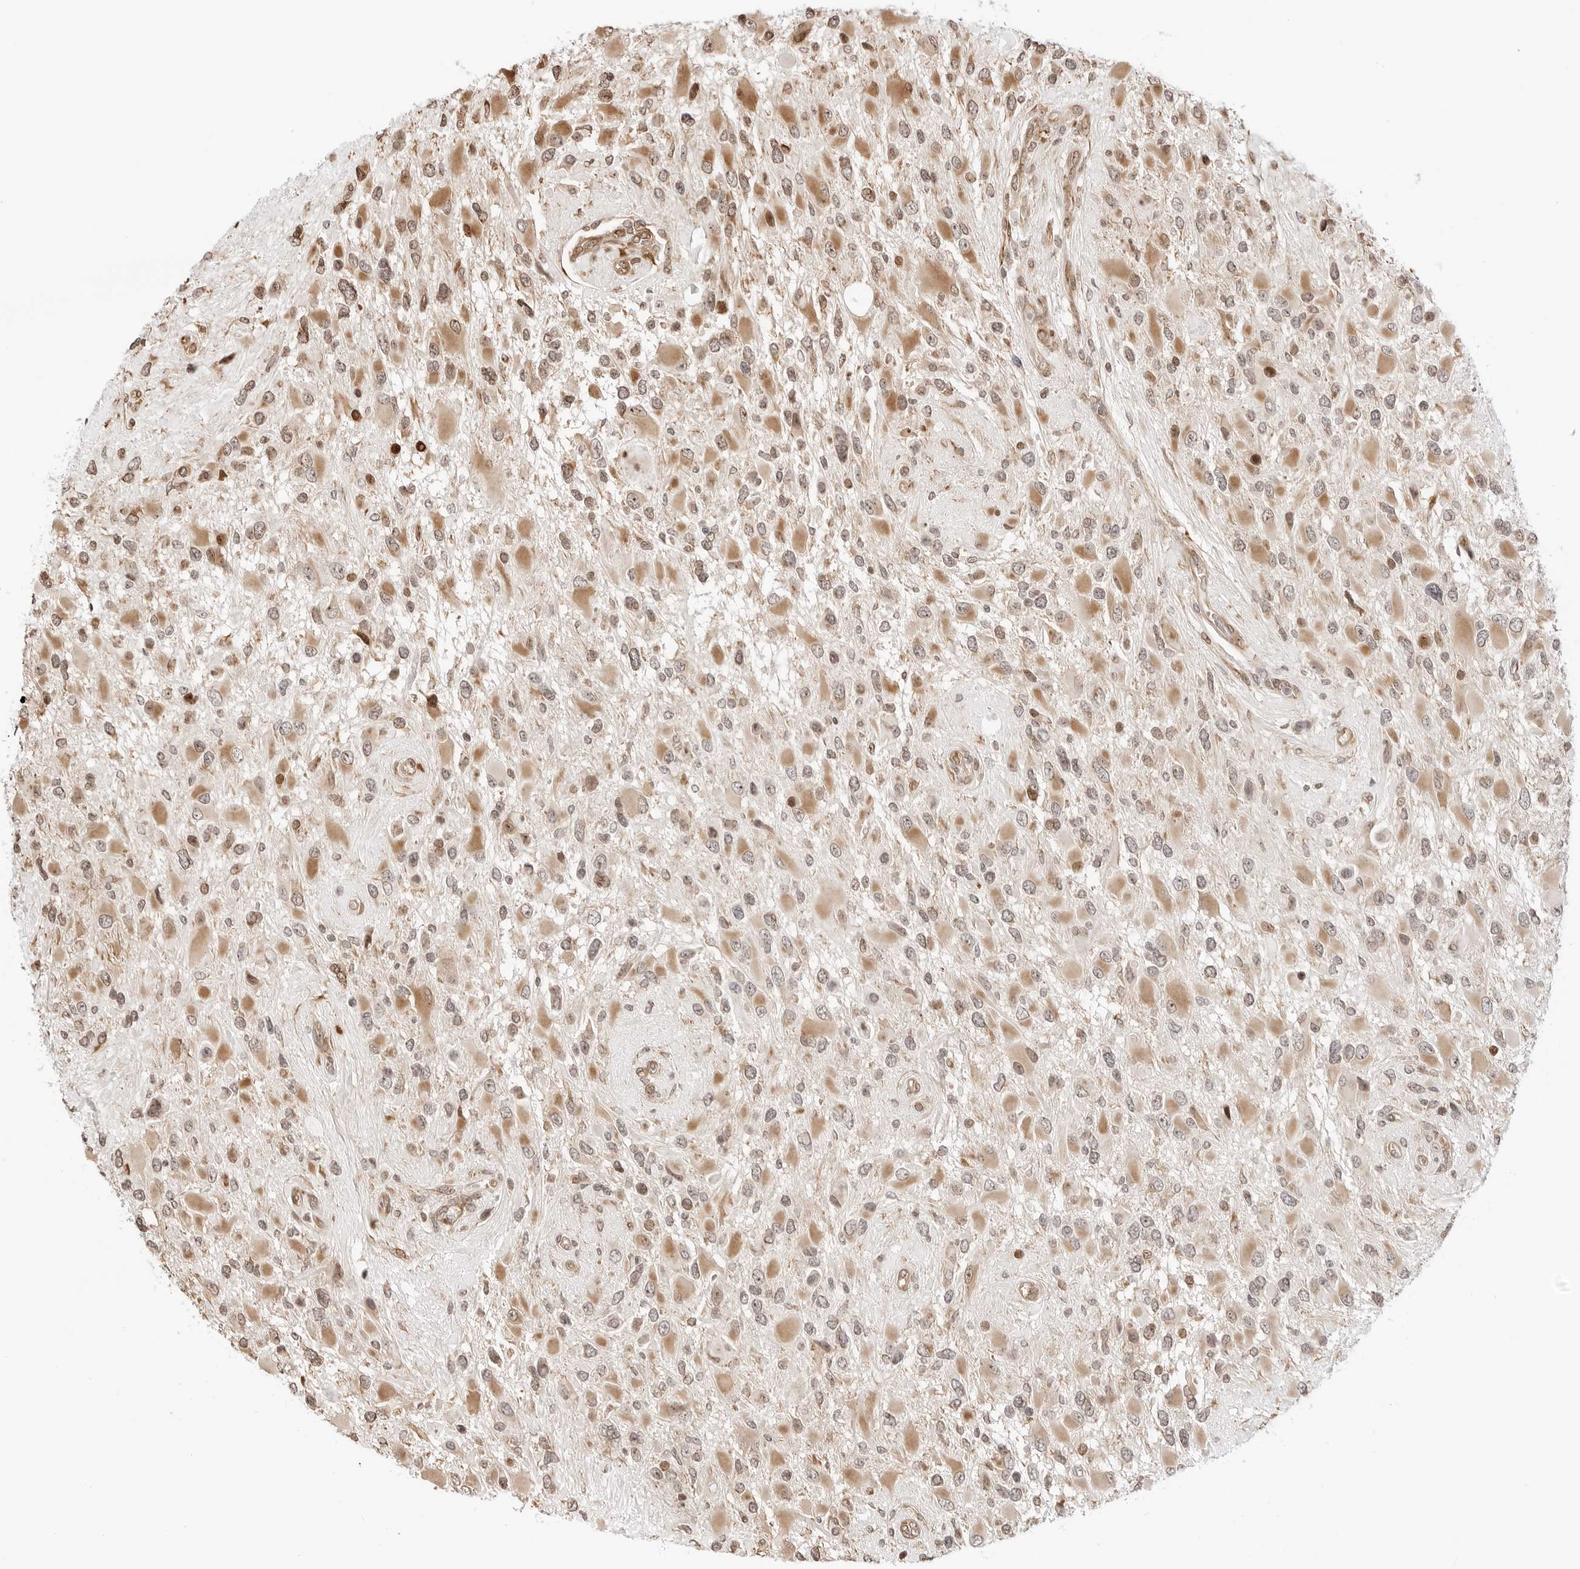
{"staining": {"intensity": "weak", "quantity": "25%-75%", "location": "cytoplasmic/membranous,nuclear"}, "tissue": "glioma", "cell_type": "Tumor cells", "image_type": "cancer", "snomed": [{"axis": "morphology", "description": "Glioma, malignant, High grade"}, {"axis": "topography", "description": "Brain"}], "caption": "An IHC micrograph of tumor tissue is shown. Protein staining in brown labels weak cytoplasmic/membranous and nuclear positivity in malignant high-grade glioma within tumor cells.", "gene": "FKBP14", "patient": {"sex": "male", "age": 53}}